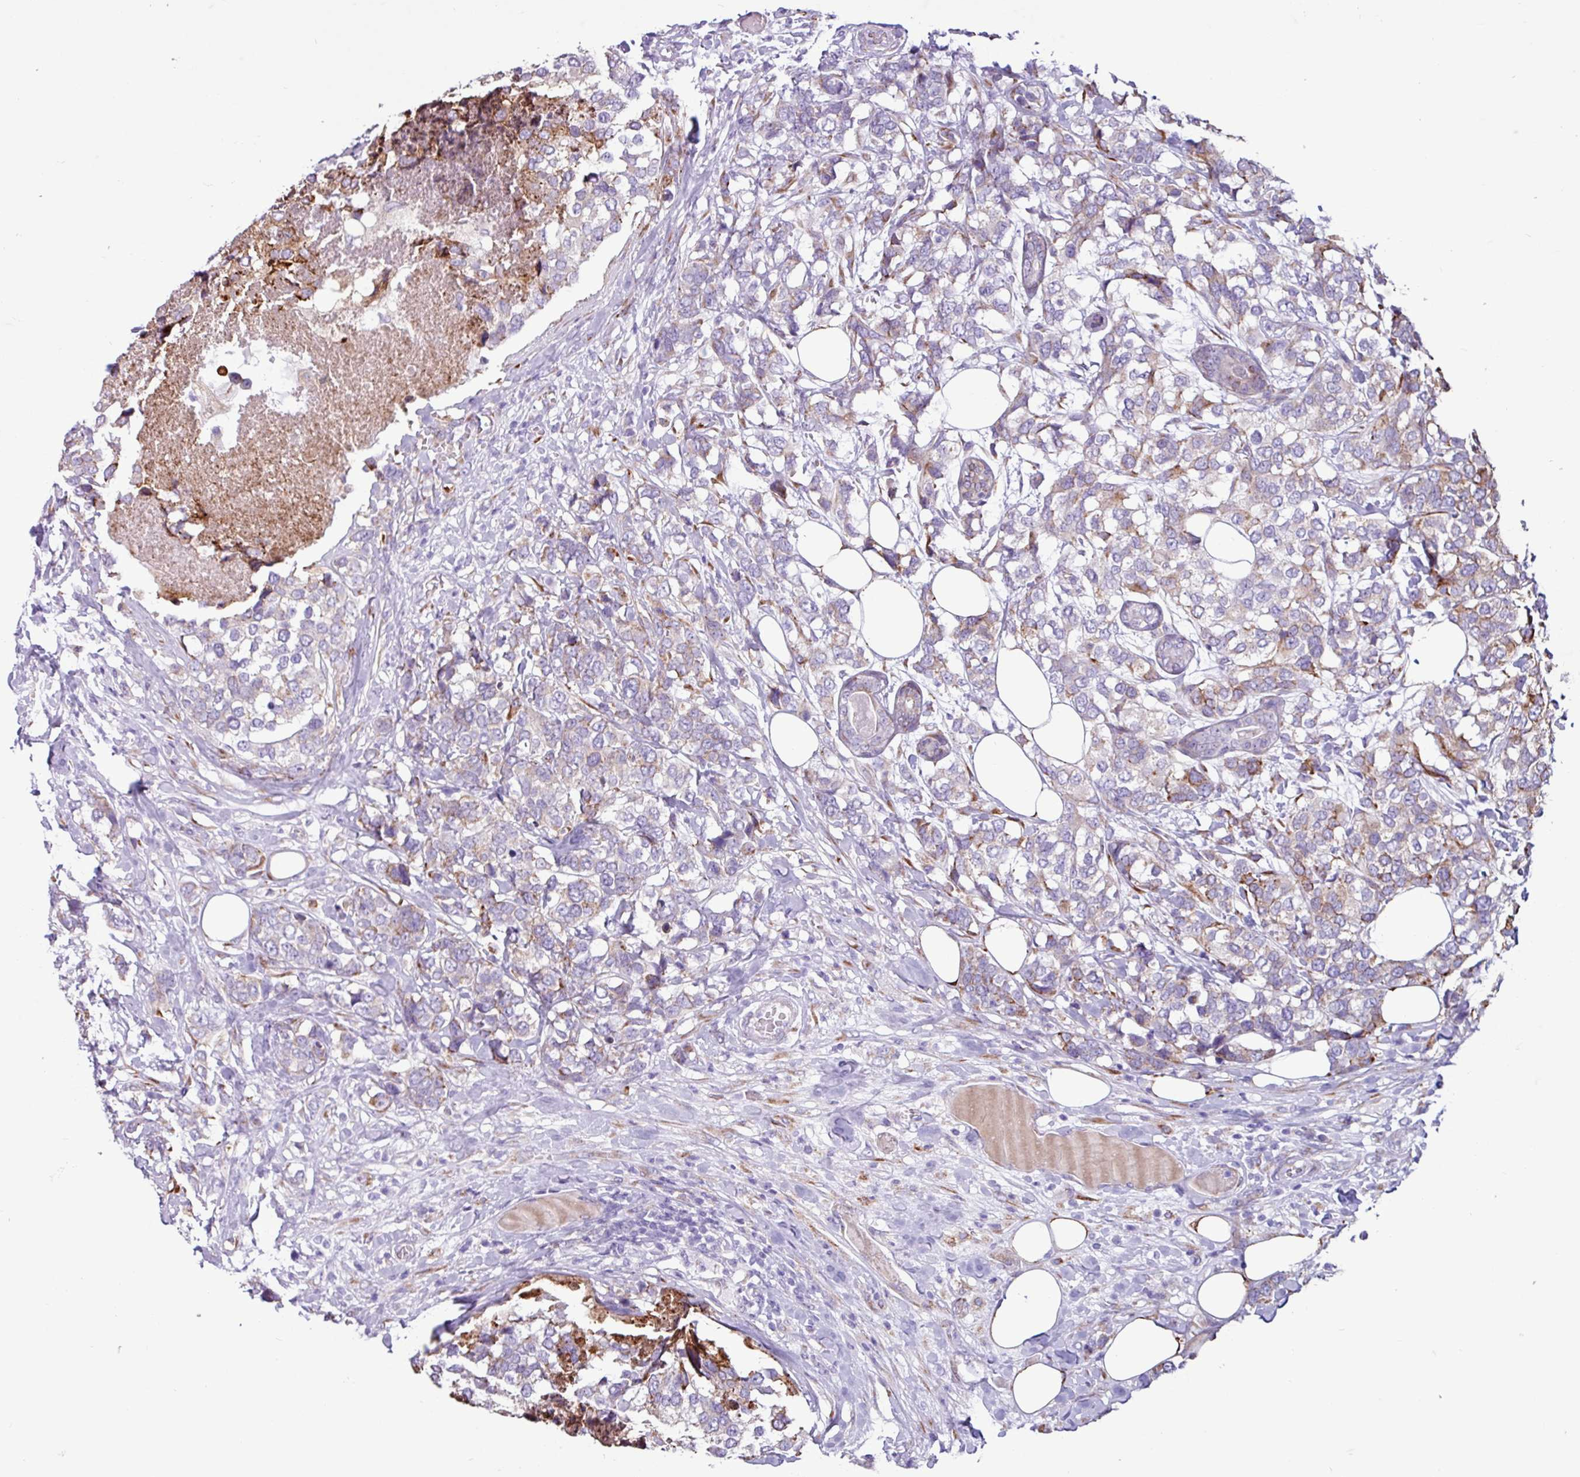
{"staining": {"intensity": "weak", "quantity": "<25%", "location": "cytoplasmic/membranous"}, "tissue": "breast cancer", "cell_type": "Tumor cells", "image_type": "cancer", "snomed": [{"axis": "morphology", "description": "Lobular carcinoma"}, {"axis": "topography", "description": "Breast"}], "caption": "The immunohistochemistry (IHC) histopathology image has no significant staining in tumor cells of lobular carcinoma (breast) tissue.", "gene": "PPP1R35", "patient": {"sex": "female", "age": 59}}